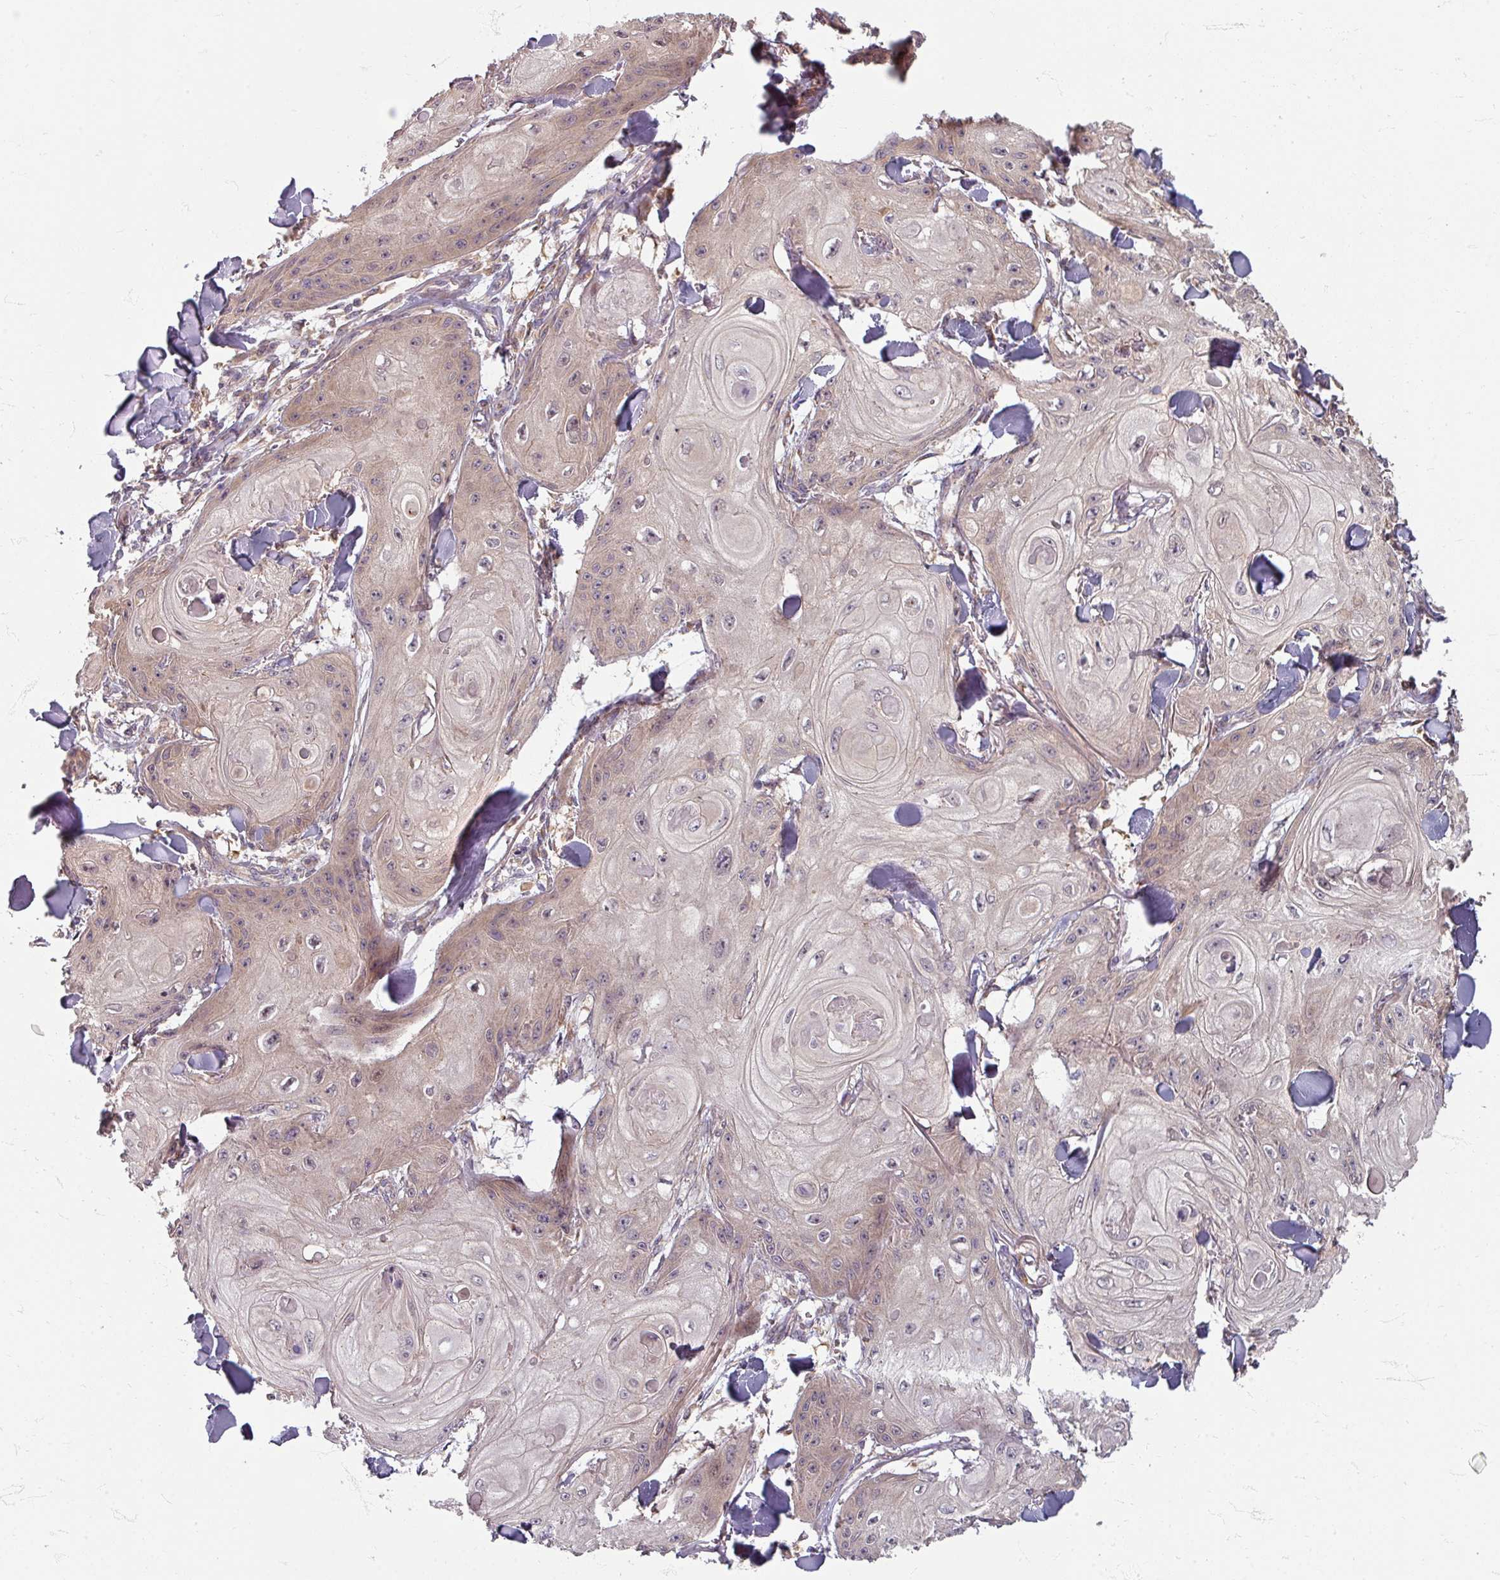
{"staining": {"intensity": "weak", "quantity": "25%-75%", "location": "cytoplasmic/membranous"}, "tissue": "skin cancer", "cell_type": "Tumor cells", "image_type": "cancer", "snomed": [{"axis": "morphology", "description": "Squamous cell carcinoma, NOS"}, {"axis": "topography", "description": "Skin"}], "caption": "Immunohistochemical staining of human skin cancer (squamous cell carcinoma) shows low levels of weak cytoplasmic/membranous protein staining in approximately 25%-75% of tumor cells.", "gene": "STAM", "patient": {"sex": "male", "age": 74}}